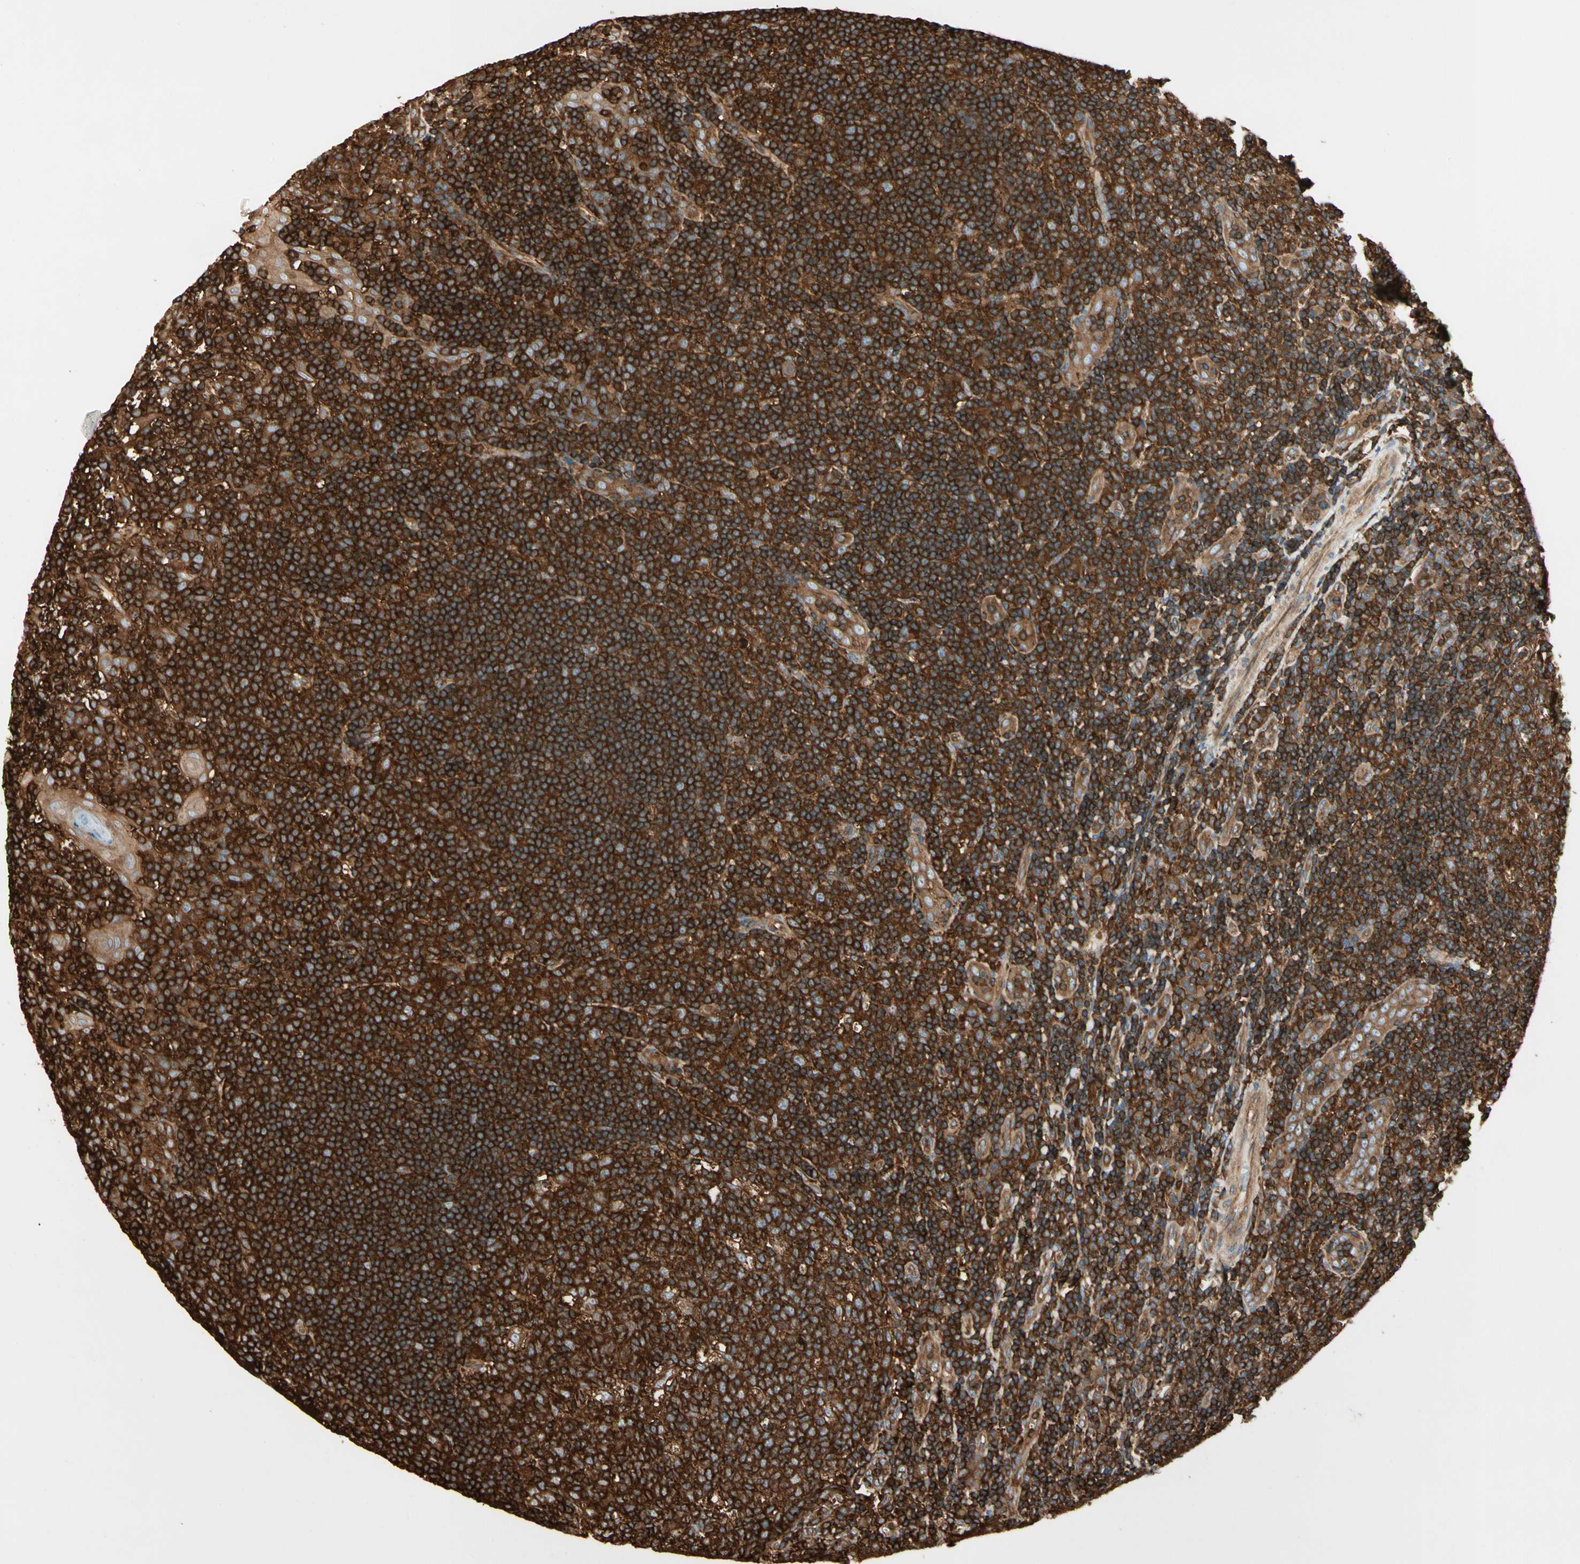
{"staining": {"intensity": "strong", "quantity": ">75%", "location": "cytoplasmic/membranous"}, "tissue": "tonsil", "cell_type": "Germinal center cells", "image_type": "normal", "snomed": [{"axis": "morphology", "description": "Normal tissue, NOS"}, {"axis": "topography", "description": "Tonsil"}], "caption": "Brown immunohistochemical staining in unremarkable tonsil shows strong cytoplasmic/membranous positivity in about >75% of germinal center cells.", "gene": "ARPC2", "patient": {"sex": "female", "age": 40}}